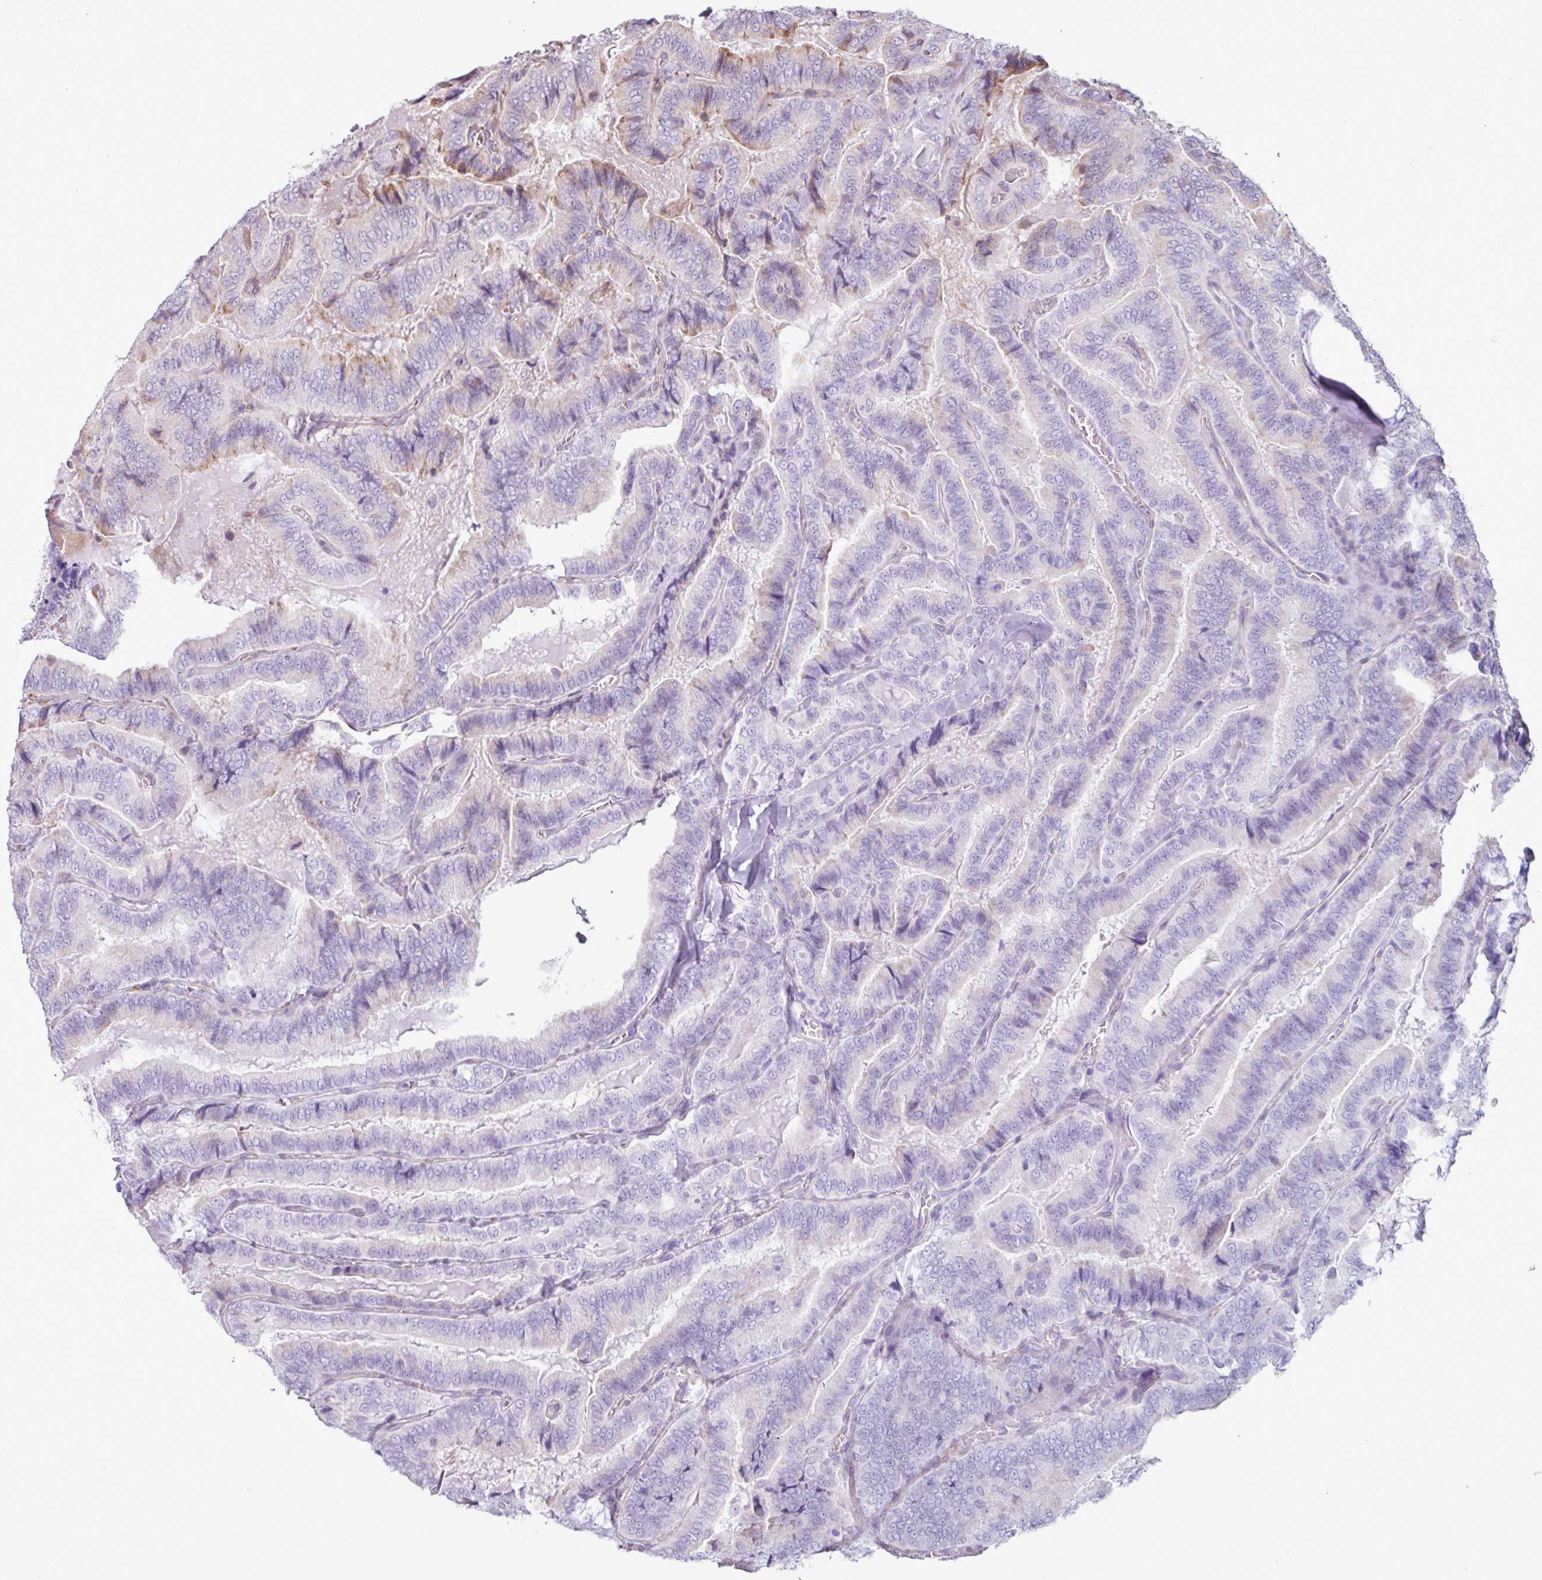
{"staining": {"intensity": "weak", "quantity": "<25%", "location": "cytoplasmic/membranous"}, "tissue": "thyroid cancer", "cell_type": "Tumor cells", "image_type": "cancer", "snomed": [{"axis": "morphology", "description": "Papillary adenocarcinoma, NOS"}, {"axis": "topography", "description": "Thyroid gland"}], "caption": "Histopathology image shows no protein expression in tumor cells of papillary adenocarcinoma (thyroid) tissue. The staining is performed using DAB brown chromogen with nuclei counter-stained in using hematoxylin.", "gene": "PPP1R35", "patient": {"sex": "male", "age": 61}}